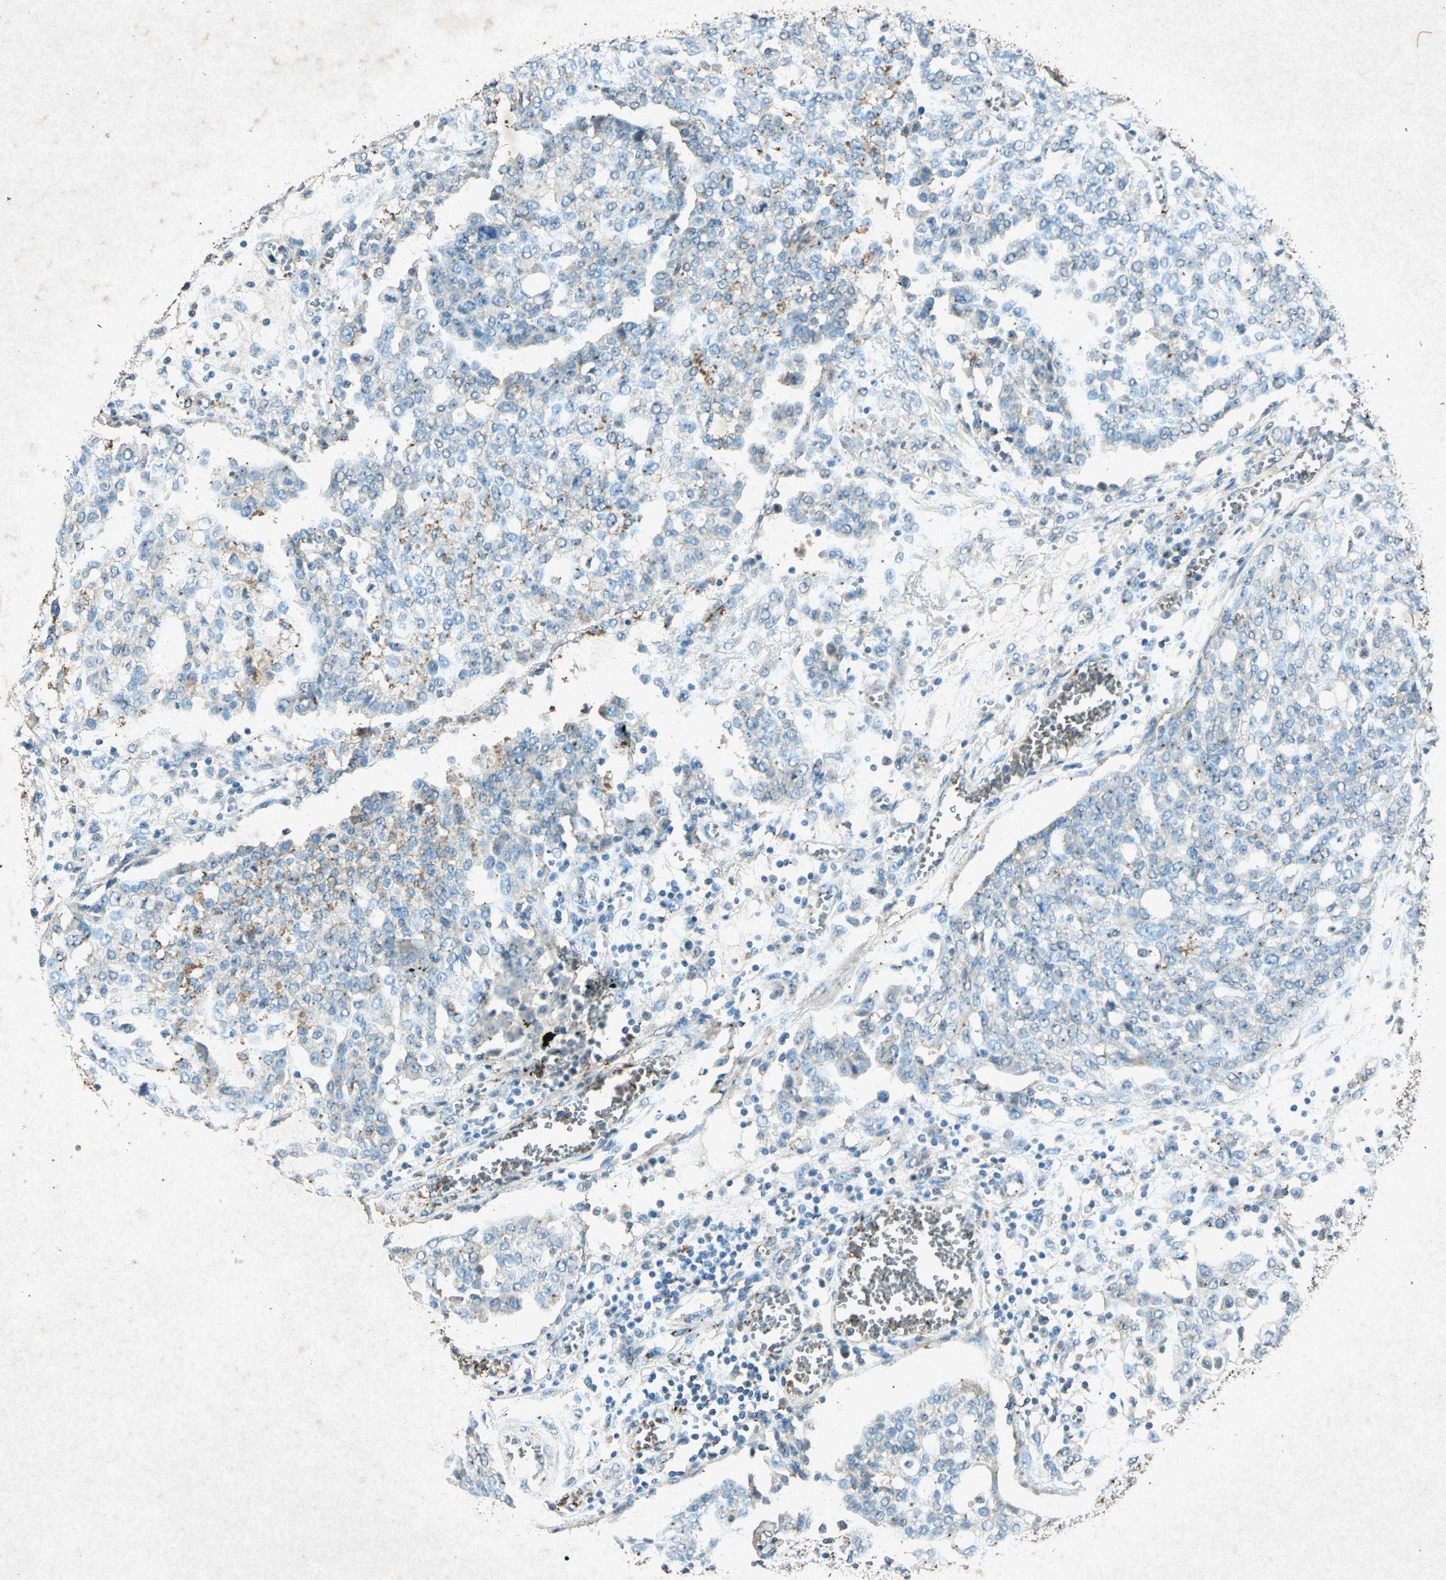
{"staining": {"intensity": "moderate", "quantity": "<25%", "location": "cytoplasmic/membranous"}, "tissue": "ovarian cancer", "cell_type": "Tumor cells", "image_type": "cancer", "snomed": [{"axis": "morphology", "description": "Cystadenocarcinoma, serous, NOS"}, {"axis": "topography", "description": "Soft tissue"}, {"axis": "topography", "description": "Ovary"}], "caption": "Brown immunohistochemical staining in human ovarian serous cystadenocarcinoma shows moderate cytoplasmic/membranous staining in about <25% of tumor cells.", "gene": "PSEN1", "patient": {"sex": "female", "age": 57}}